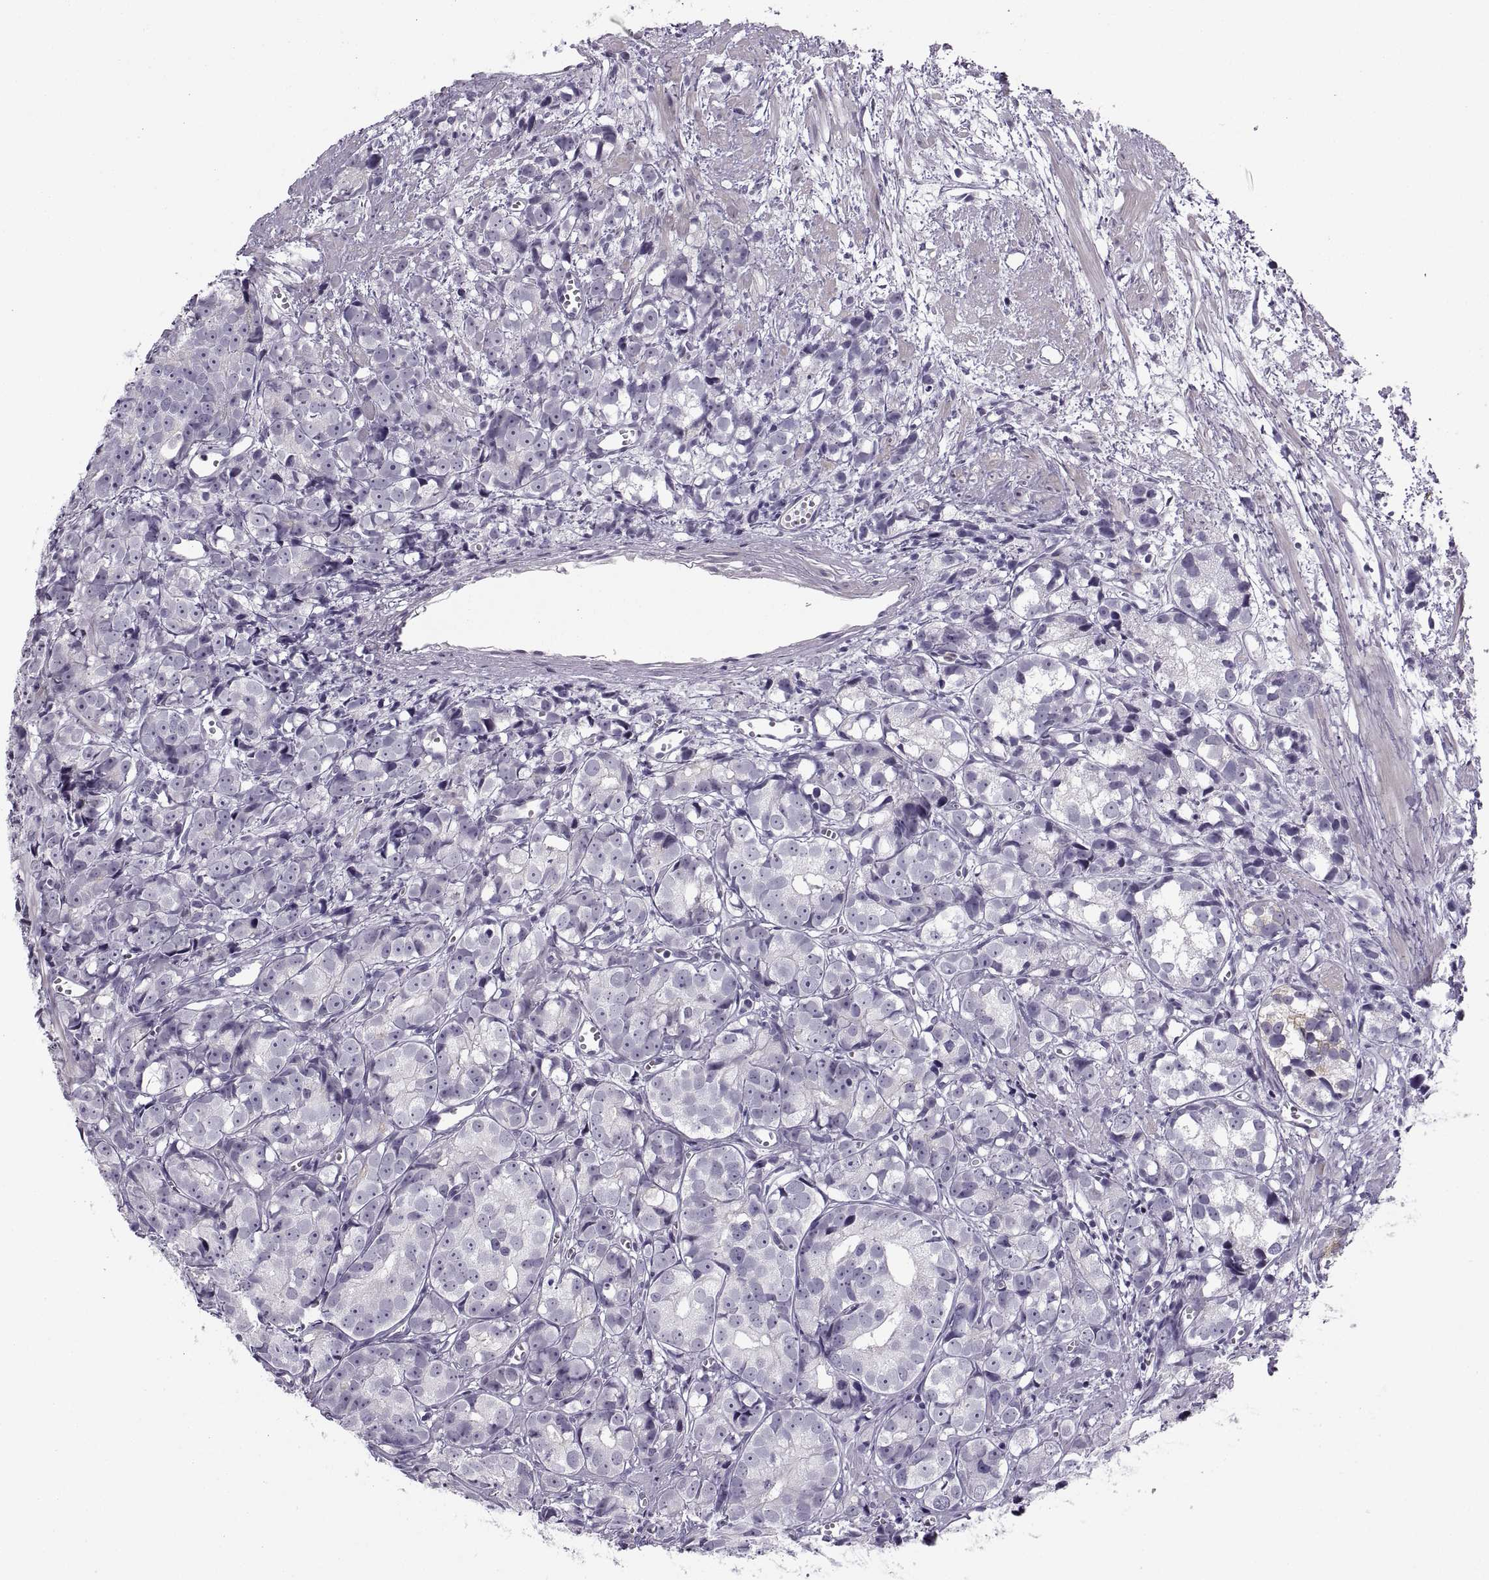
{"staining": {"intensity": "negative", "quantity": "none", "location": "none"}, "tissue": "prostate cancer", "cell_type": "Tumor cells", "image_type": "cancer", "snomed": [{"axis": "morphology", "description": "Adenocarcinoma, High grade"}, {"axis": "topography", "description": "Prostate"}], "caption": "Prostate high-grade adenocarcinoma was stained to show a protein in brown. There is no significant expression in tumor cells. Brightfield microscopy of immunohistochemistry (IHC) stained with DAB (3,3'-diaminobenzidine) (brown) and hematoxylin (blue), captured at high magnification.", "gene": "C3orf22", "patient": {"sex": "male", "age": 77}}